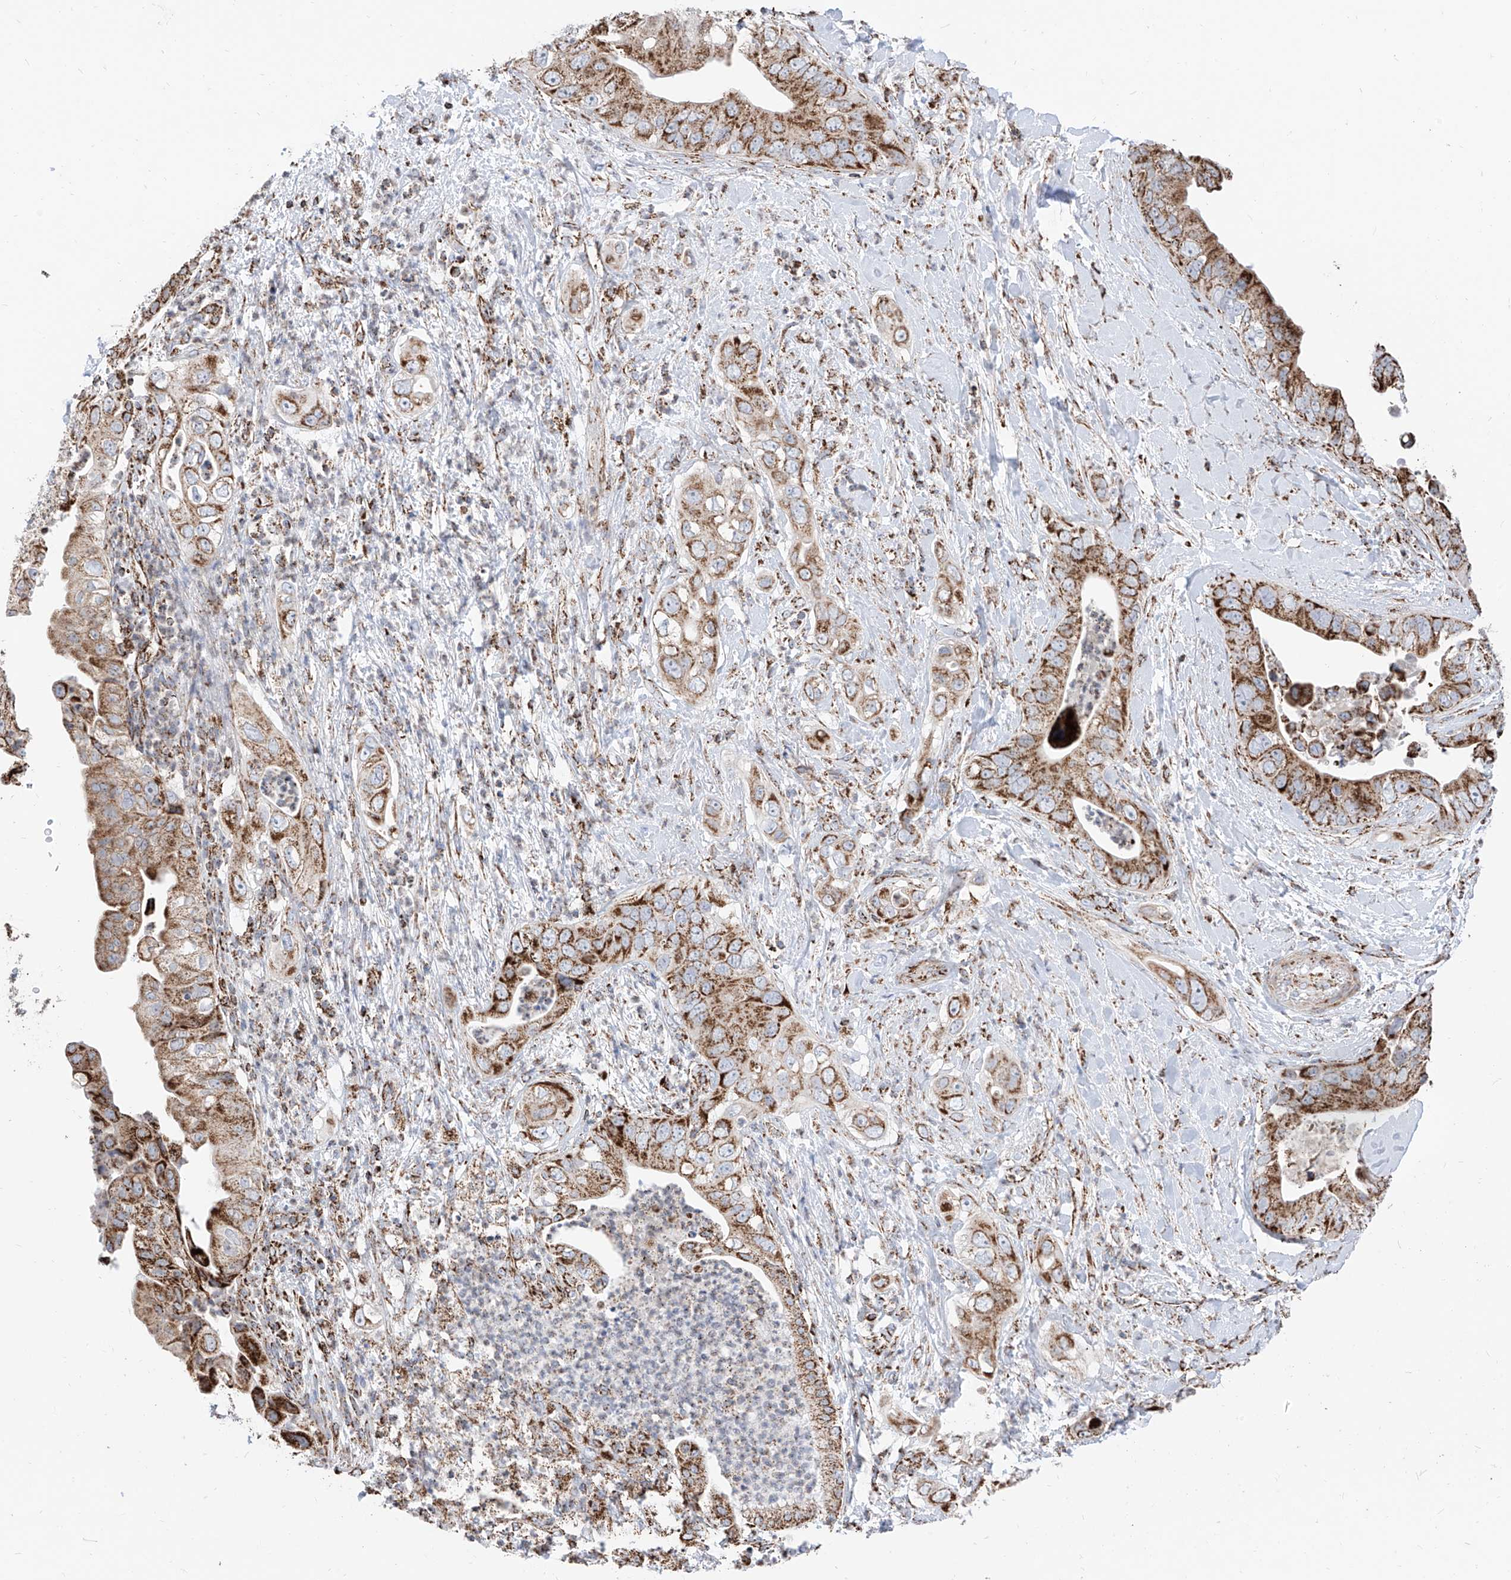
{"staining": {"intensity": "strong", "quantity": ">75%", "location": "cytoplasmic/membranous"}, "tissue": "pancreatic cancer", "cell_type": "Tumor cells", "image_type": "cancer", "snomed": [{"axis": "morphology", "description": "Adenocarcinoma, NOS"}, {"axis": "topography", "description": "Pancreas"}], "caption": "Adenocarcinoma (pancreatic) stained for a protein displays strong cytoplasmic/membranous positivity in tumor cells. Immunohistochemistry (ihc) stains the protein of interest in brown and the nuclei are stained blue.", "gene": "COX5B", "patient": {"sex": "female", "age": 78}}